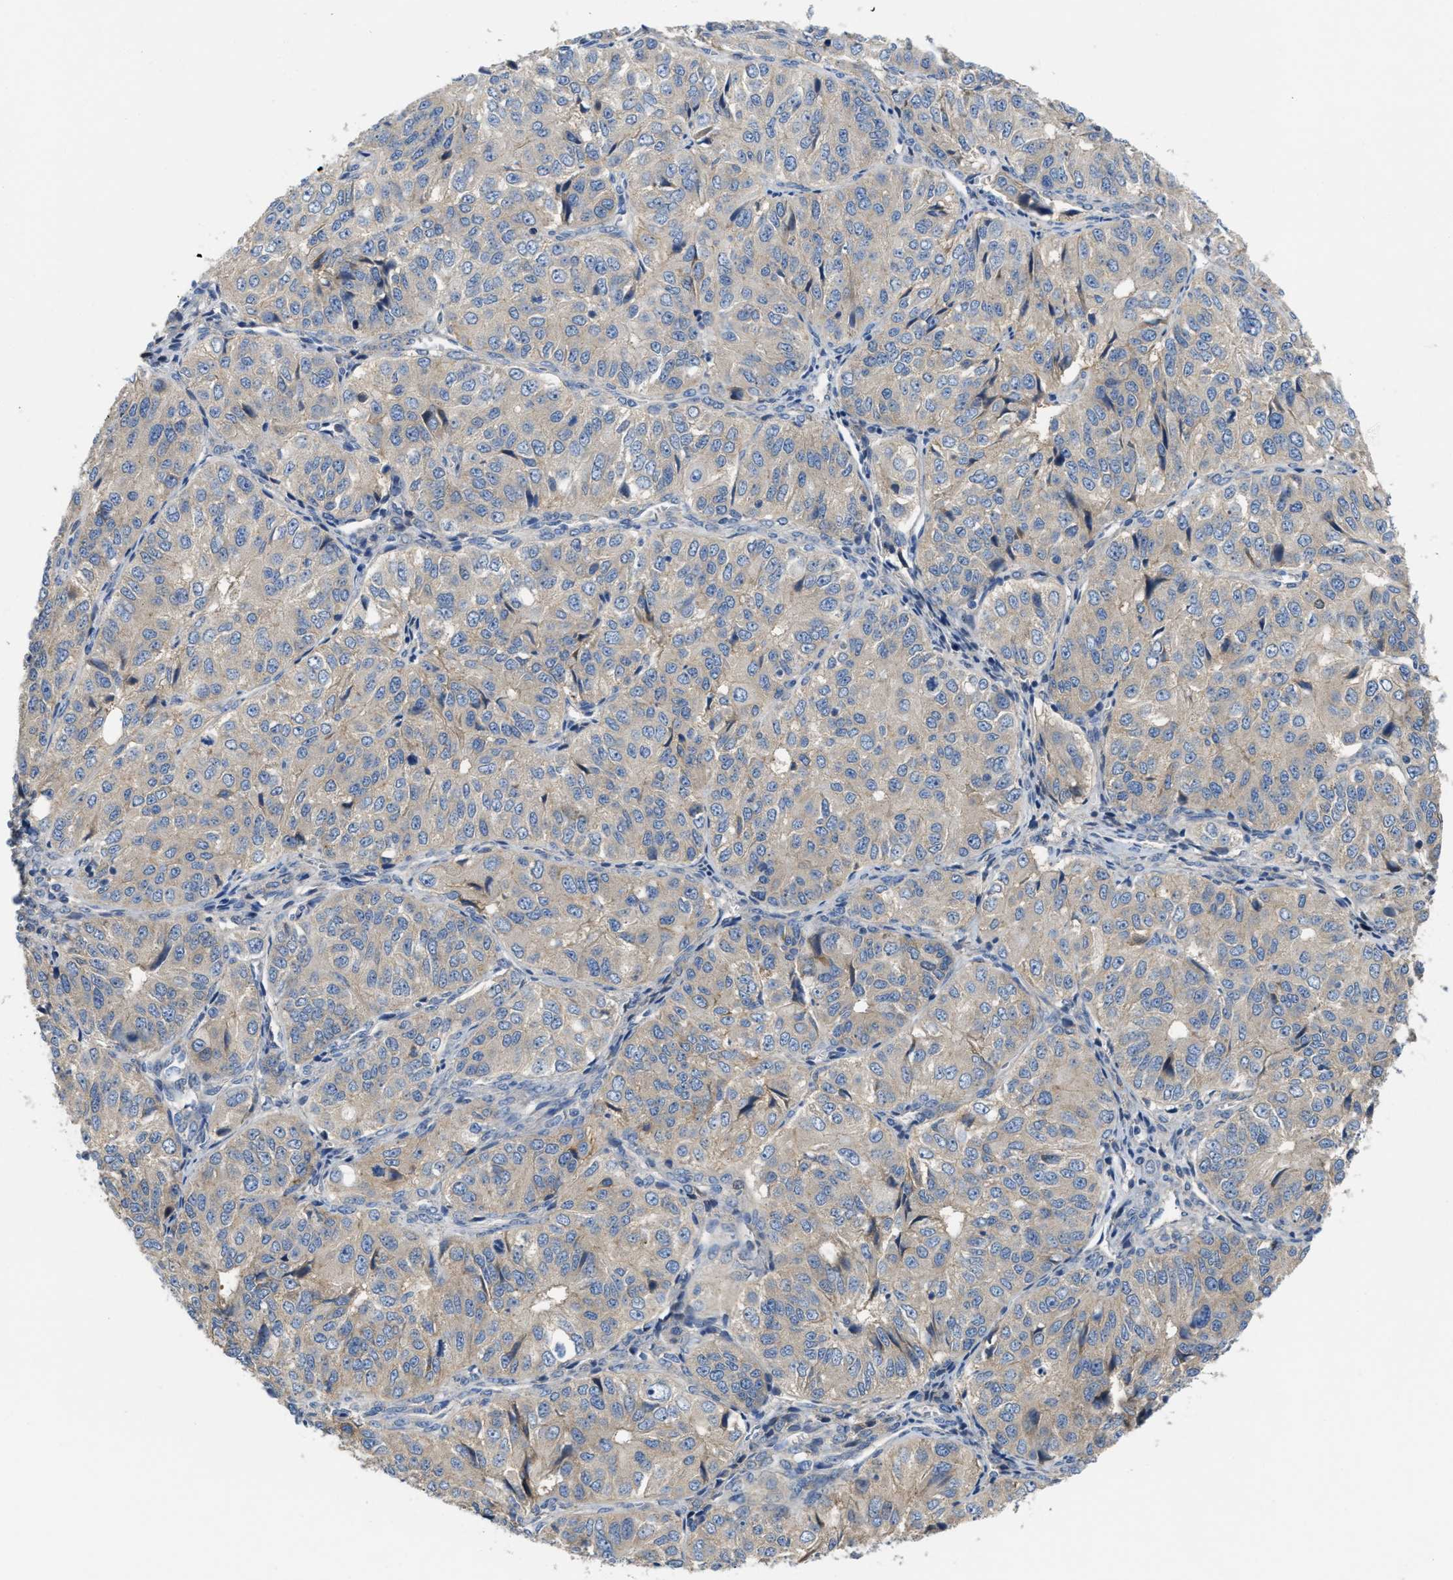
{"staining": {"intensity": "weak", "quantity": ">75%", "location": "cytoplasmic/membranous"}, "tissue": "ovarian cancer", "cell_type": "Tumor cells", "image_type": "cancer", "snomed": [{"axis": "morphology", "description": "Carcinoma, endometroid"}, {"axis": "topography", "description": "Ovary"}], "caption": "A histopathology image of human ovarian endometroid carcinoma stained for a protein shows weak cytoplasmic/membranous brown staining in tumor cells.", "gene": "DHX58", "patient": {"sex": "female", "age": 51}}